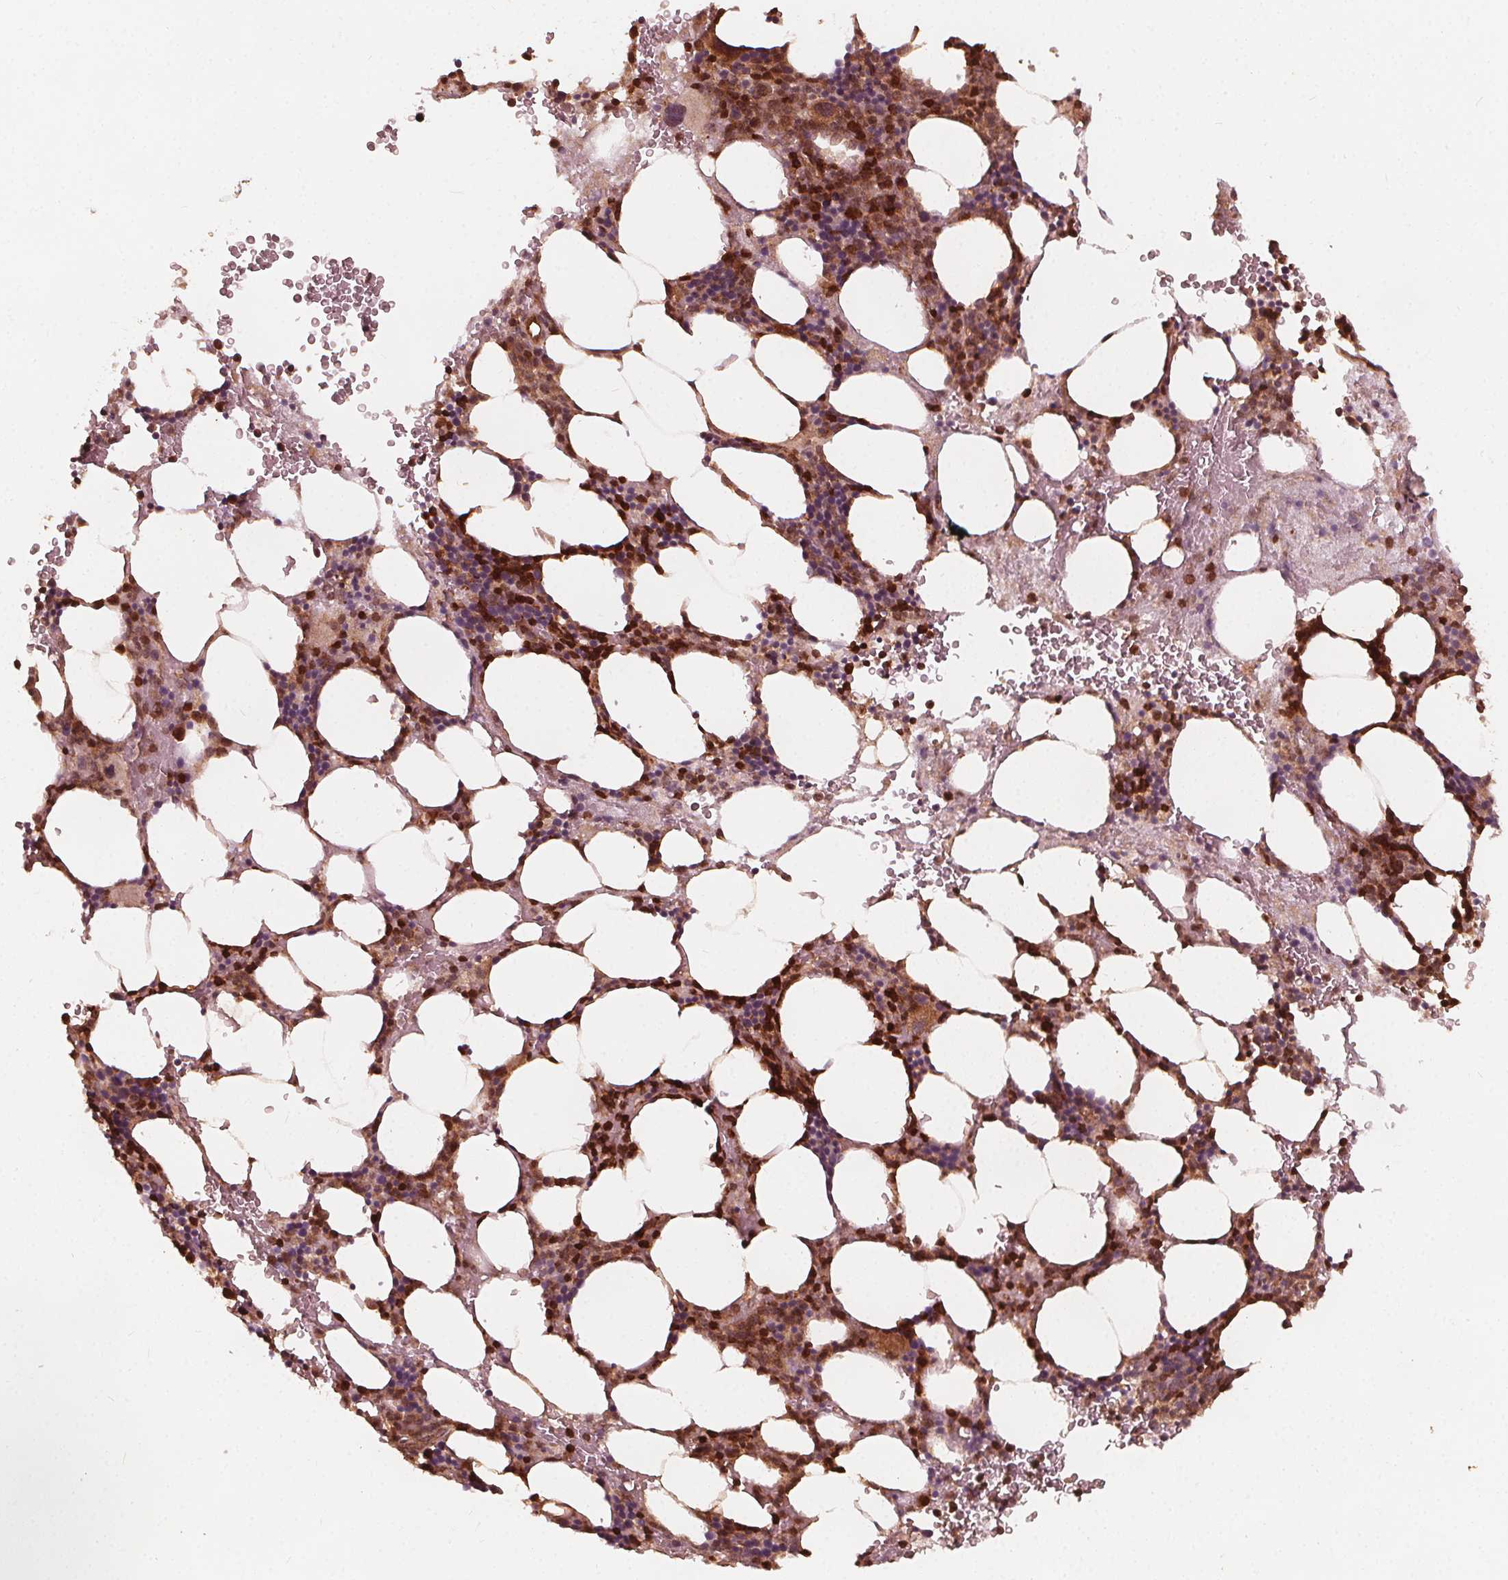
{"staining": {"intensity": "strong", "quantity": "25%-75%", "location": "cytoplasmic/membranous,nuclear"}, "tissue": "bone marrow", "cell_type": "Hematopoietic cells", "image_type": "normal", "snomed": [{"axis": "morphology", "description": "Normal tissue, NOS"}, {"axis": "topography", "description": "Bone marrow"}], "caption": "Human bone marrow stained for a protein (brown) displays strong cytoplasmic/membranous,nuclear positive expression in about 25%-75% of hematopoietic cells.", "gene": "AIP", "patient": {"sex": "male", "age": 77}}